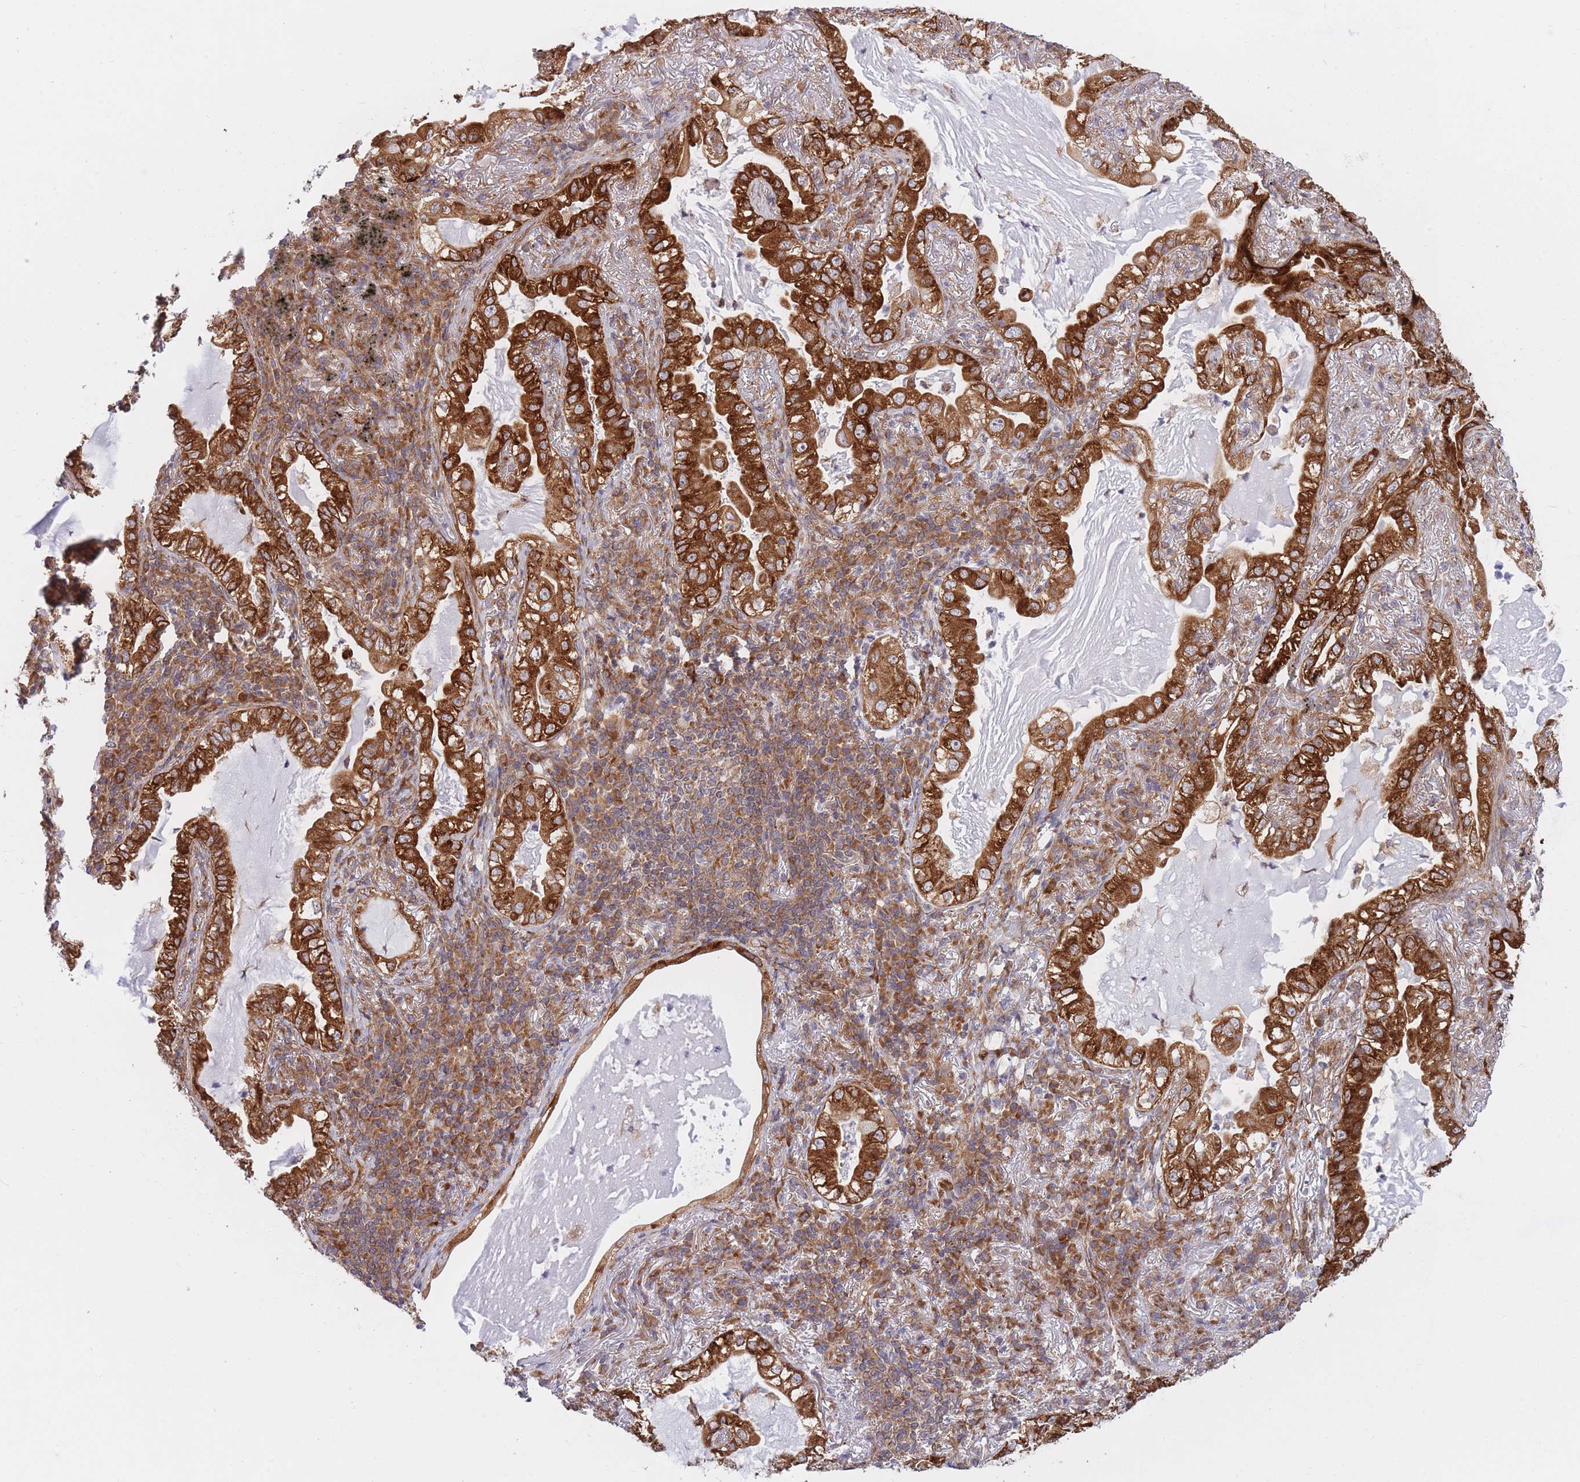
{"staining": {"intensity": "strong", "quantity": ">75%", "location": "cytoplasmic/membranous"}, "tissue": "lung cancer", "cell_type": "Tumor cells", "image_type": "cancer", "snomed": [{"axis": "morphology", "description": "Adenocarcinoma, NOS"}, {"axis": "topography", "description": "Lung"}], "caption": "Immunohistochemical staining of human lung adenocarcinoma exhibits high levels of strong cytoplasmic/membranous protein expression in about >75% of tumor cells. The protein is stained brown, and the nuclei are stained in blue (DAB (3,3'-diaminobenzidine) IHC with brightfield microscopy, high magnification).", "gene": "CCDC124", "patient": {"sex": "female", "age": 73}}